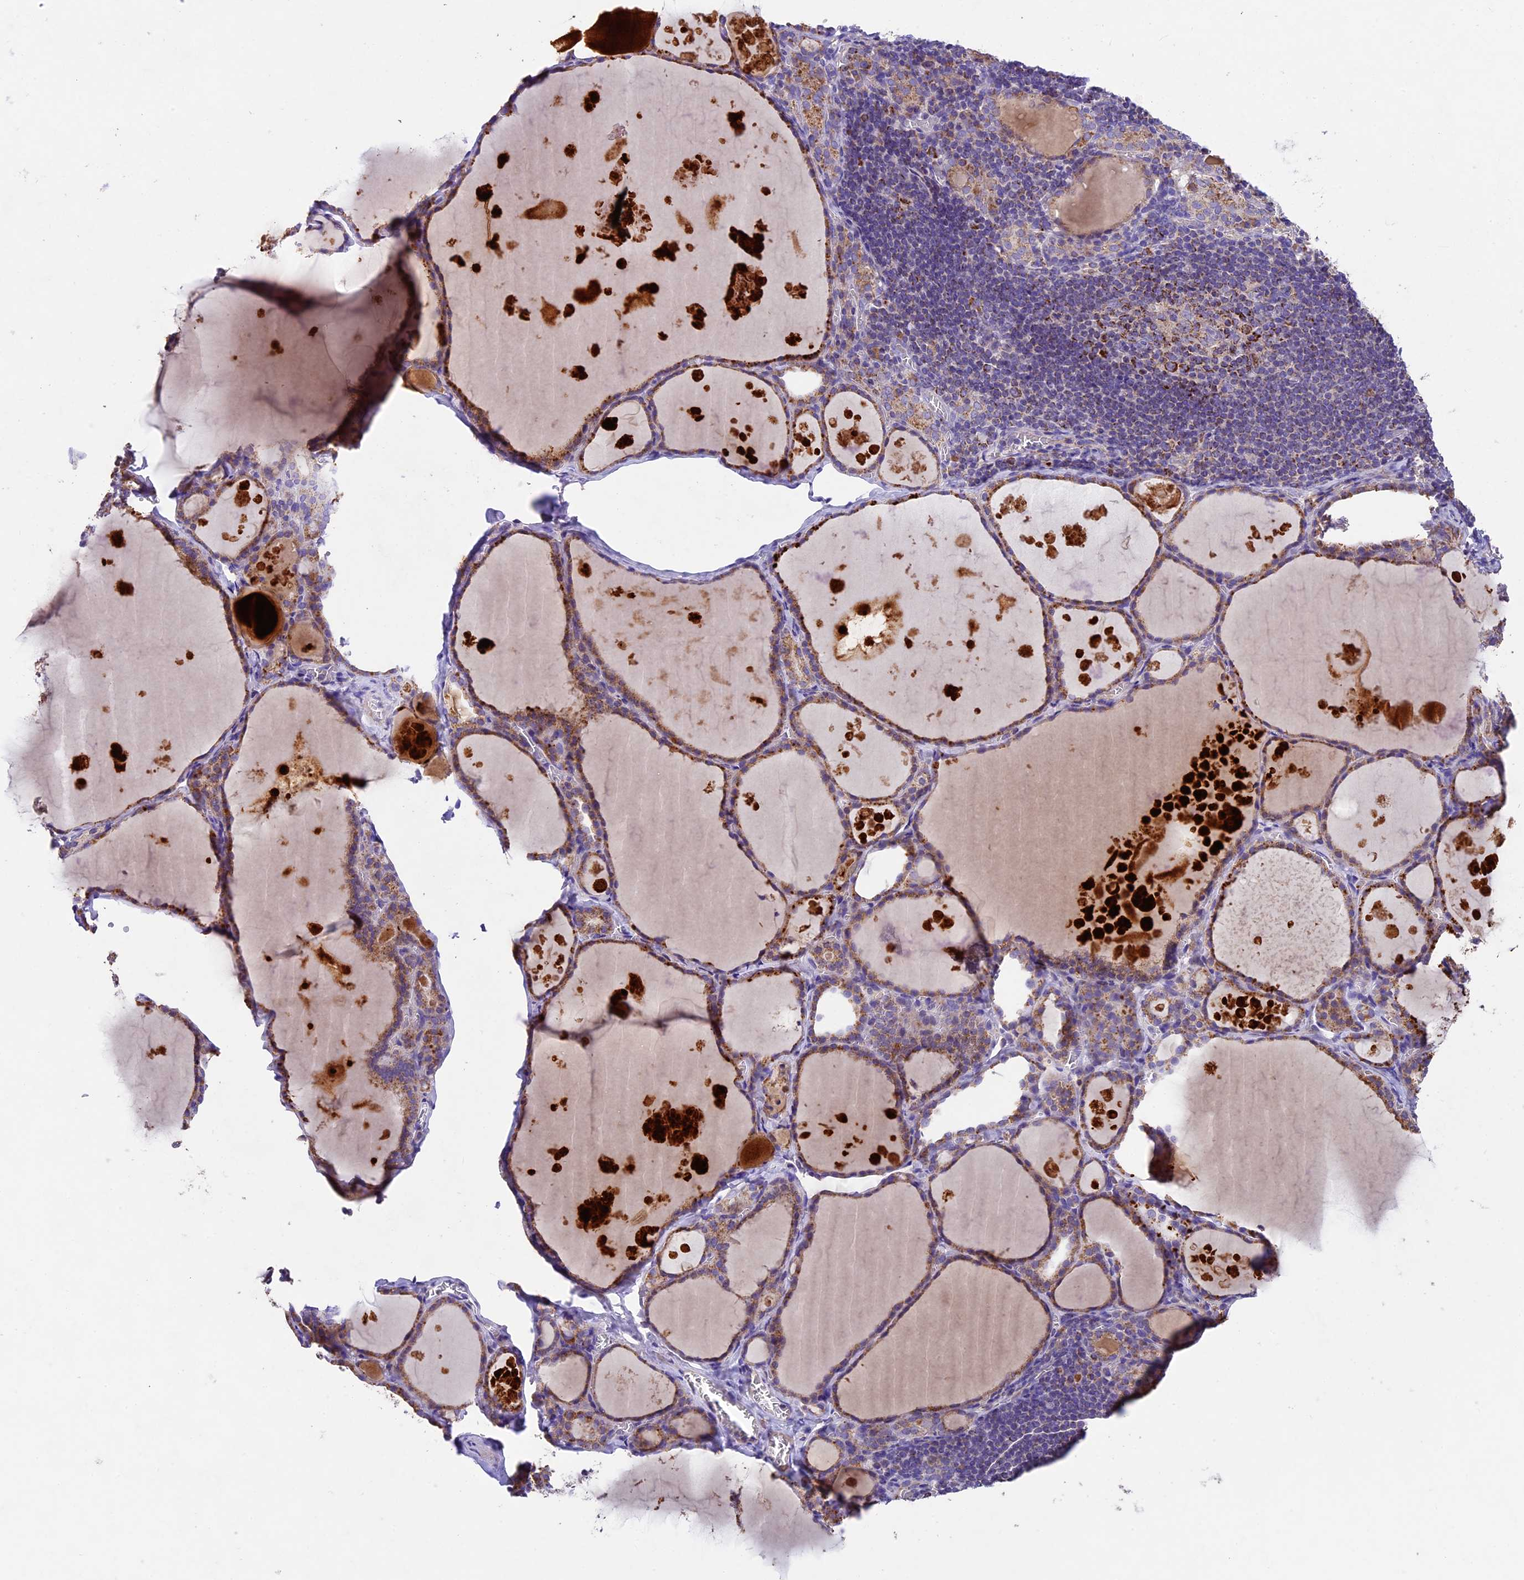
{"staining": {"intensity": "moderate", "quantity": ">75%", "location": "cytoplasmic/membranous"}, "tissue": "thyroid gland", "cell_type": "Glandular cells", "image_type": "normal", "snomed": [{"axis": "morphology", "description": "Normal tissue, NOS"}, {"axis": "topography", "description": "Thyroid gland"}], "caption": "Protein staining of unremarkable thyroid gland demonstrates moderate cytoplasmic/membranous positivity in approximately >75% of glandular cells.", "gene": "PMPCB", "patient": {"sex": "male", "age": 56}}